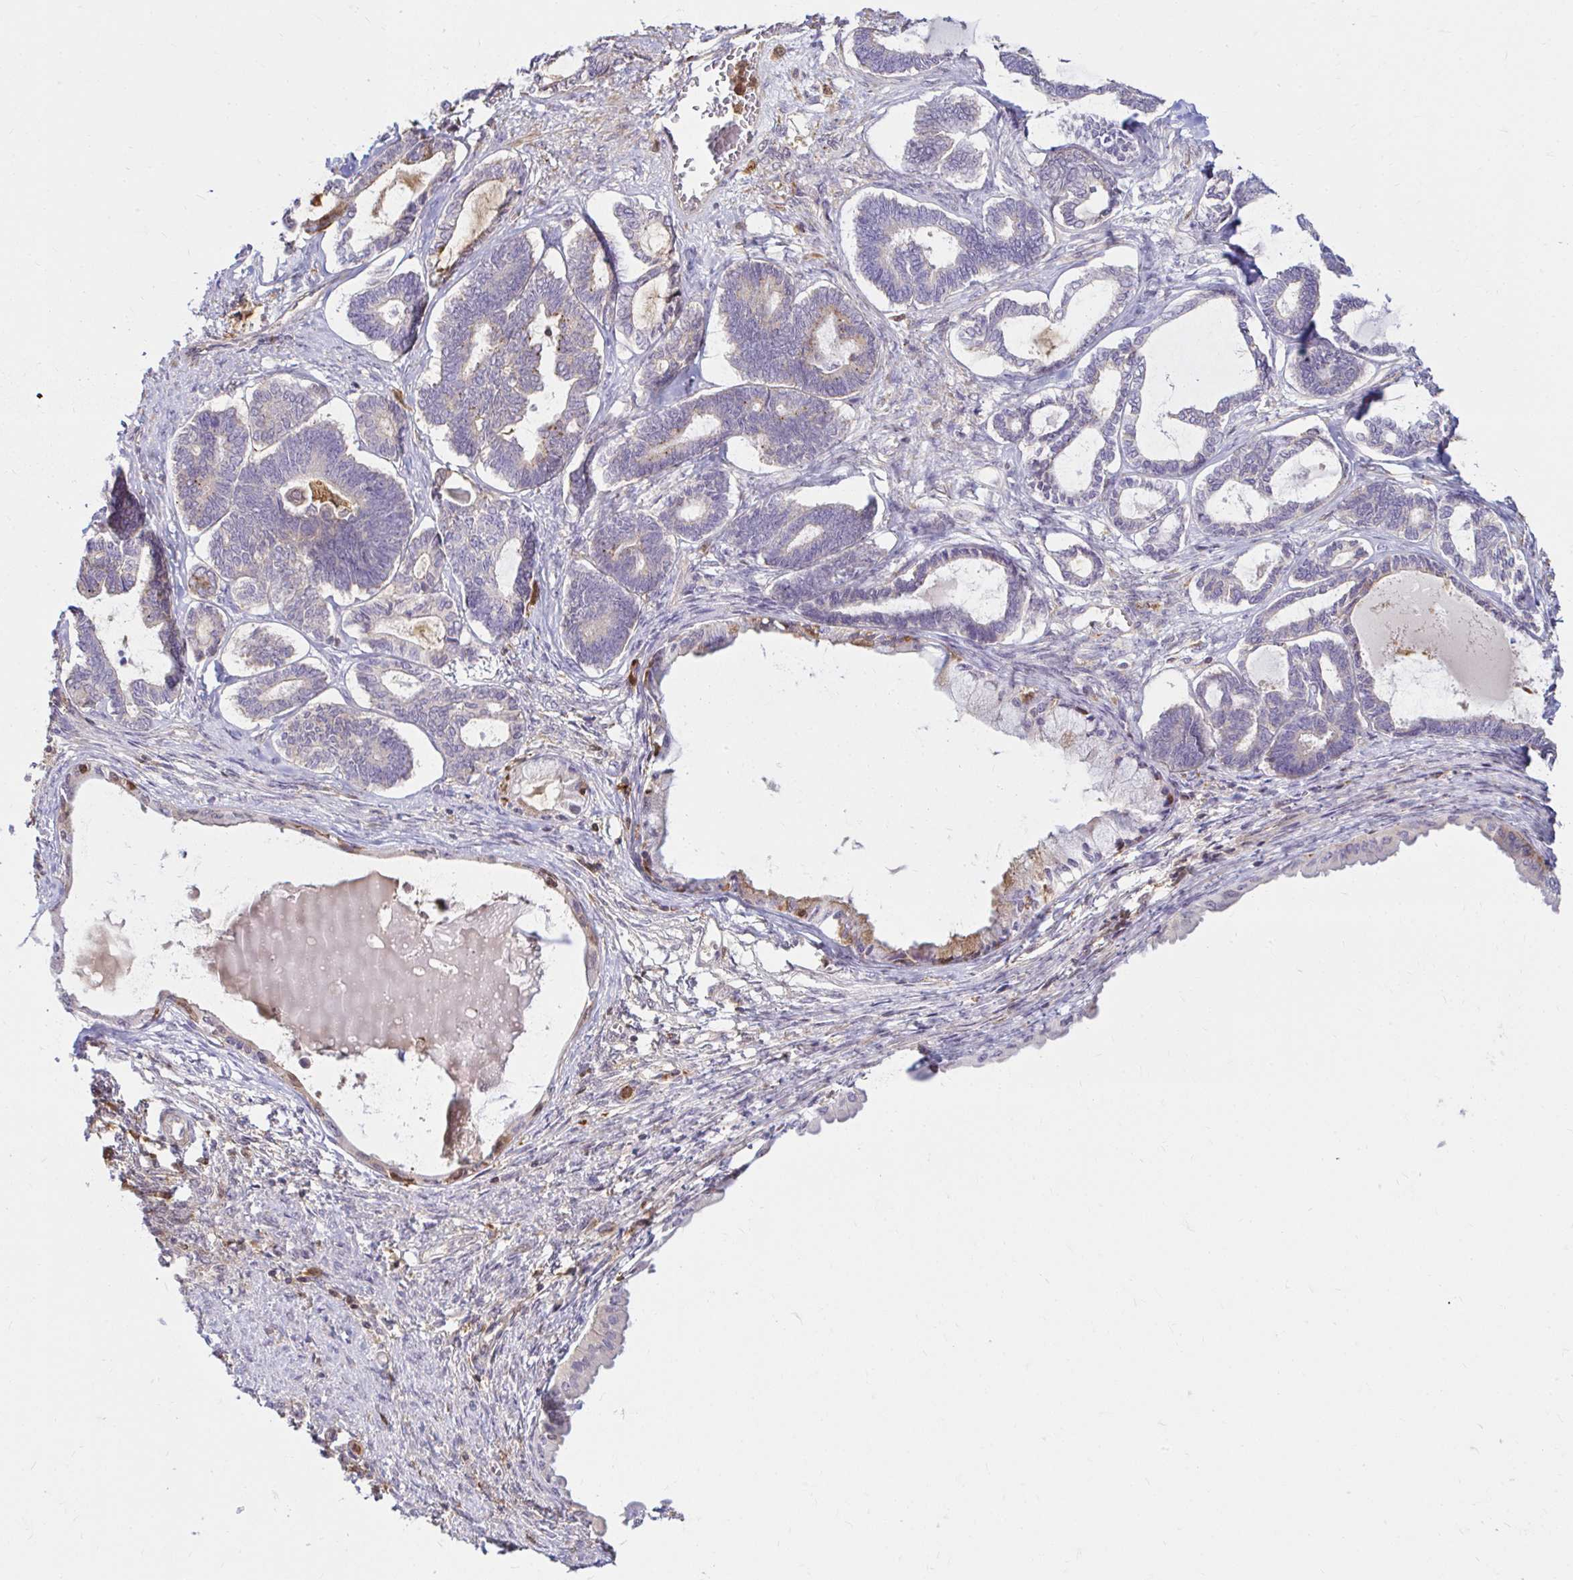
{"staining": {"intensity": "negative", "quantity": "none", "location": "none"}, "tissue": "ovarian cancer", "cell_type": "Tumor cells", "image_type": "cancer", "snomed": [{"axis": "morphology", "description": "Carcinoma, endometroid"}, {"axis": "topography", "description": "Ovary"}], "caption": "A high-resolution image shows immunohistochemistry (IHC) staining of ovarian cancer, which displays no significant positivity in tumor cells. (DAB immunohistochemistry (IHC) visualized using brightfield microscopy, high magnification).", "gene": "PYCARD", "patient": {"sex": "female", "age": 70}}